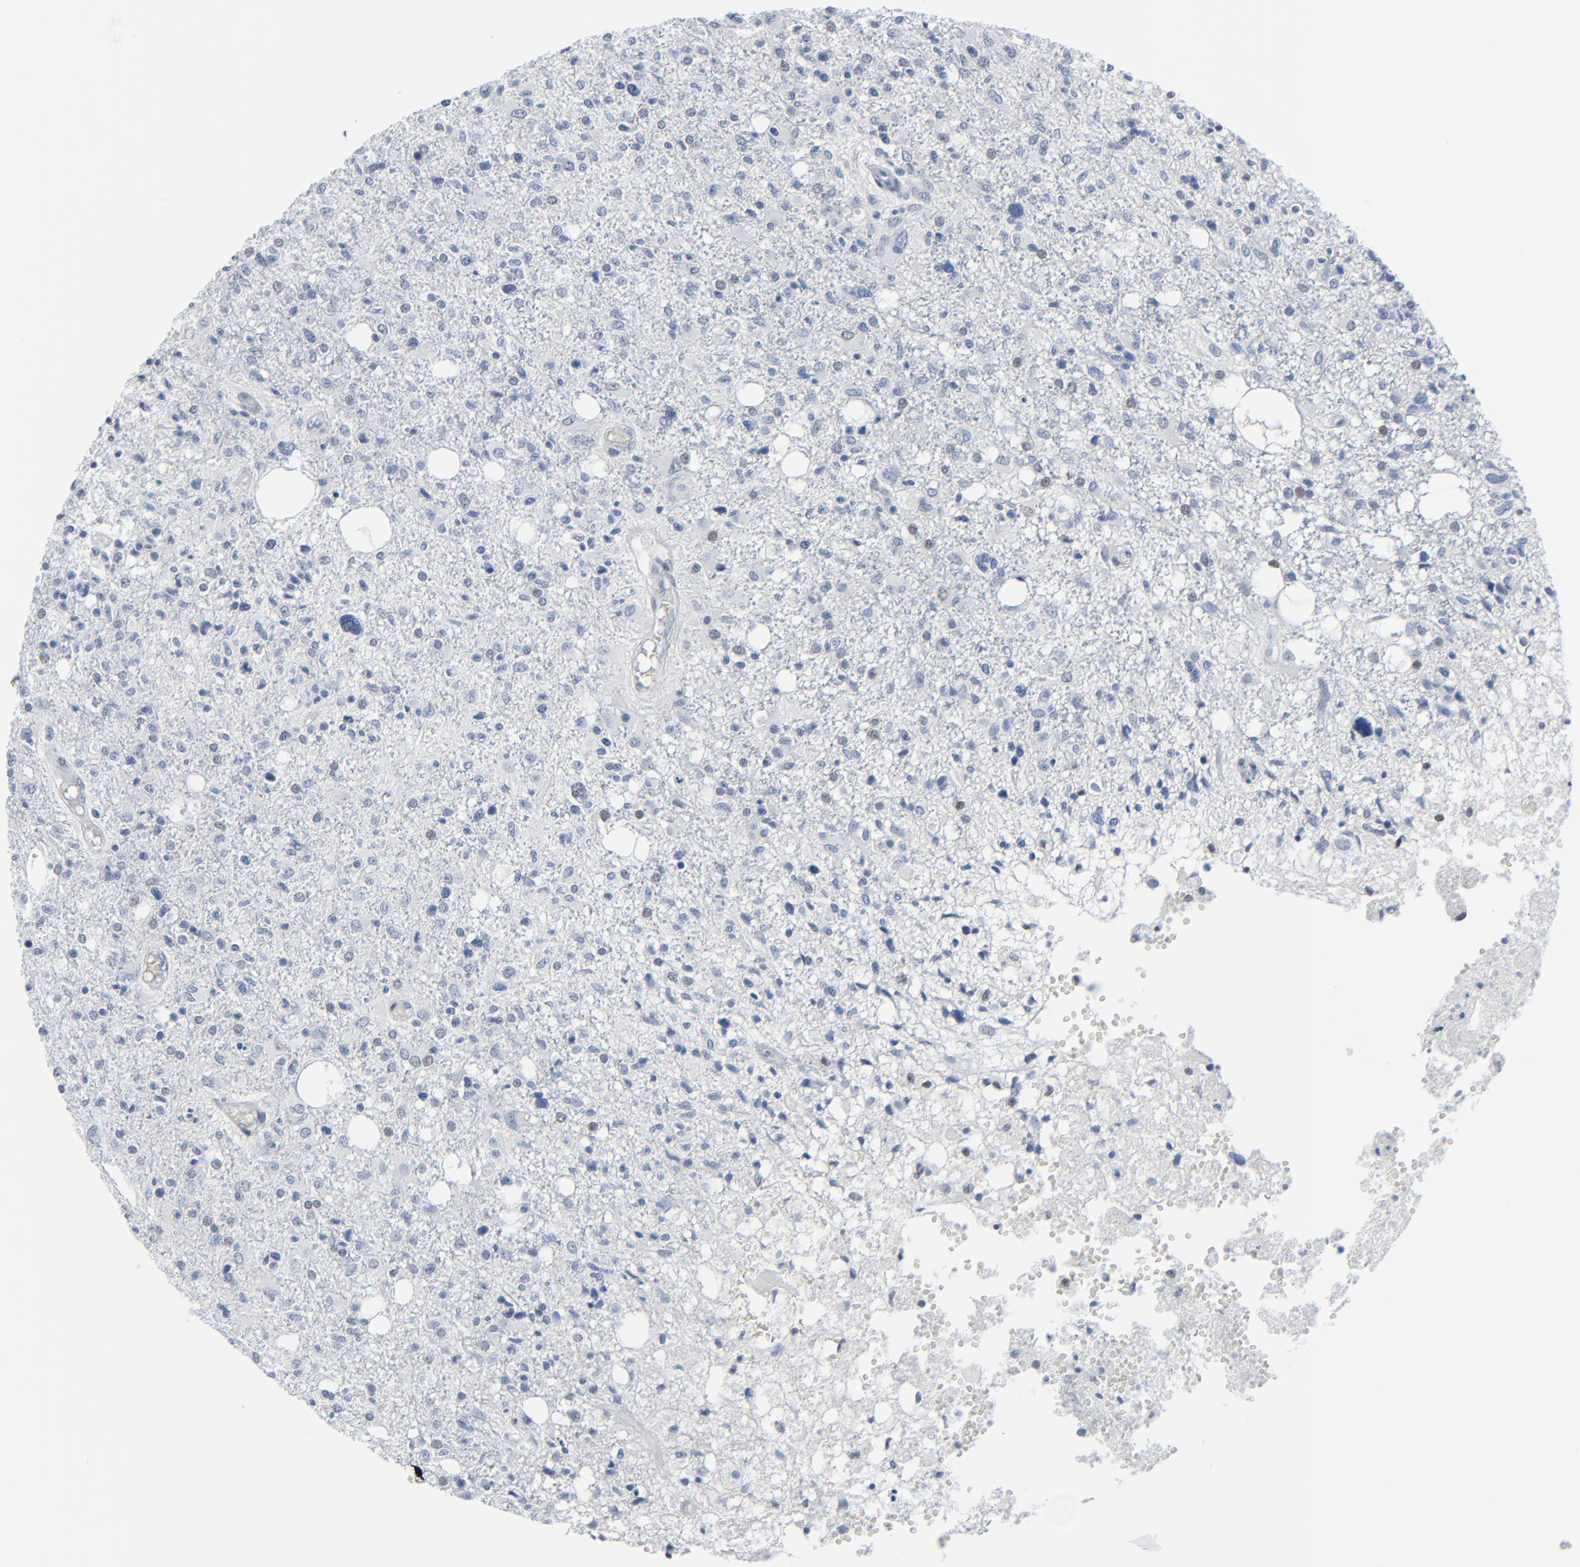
{"staining": {"intensity": "negative", "quantity": "none", "location": "none"}, "tissue": "glioma", "cell_type": "Tumor cells", "image_type": "cancer", "snomed": [{"axis": "morphology", "description": "Glioma, malignant, High grade"}, {"axis": "topography", "description": "Cerebral cortex"}], "caption": "Glioma stained for a protein using IHC shows no staining tumor cells.", "gene": "SIRT1", "patient": {"sex": "male", "age": 76}}